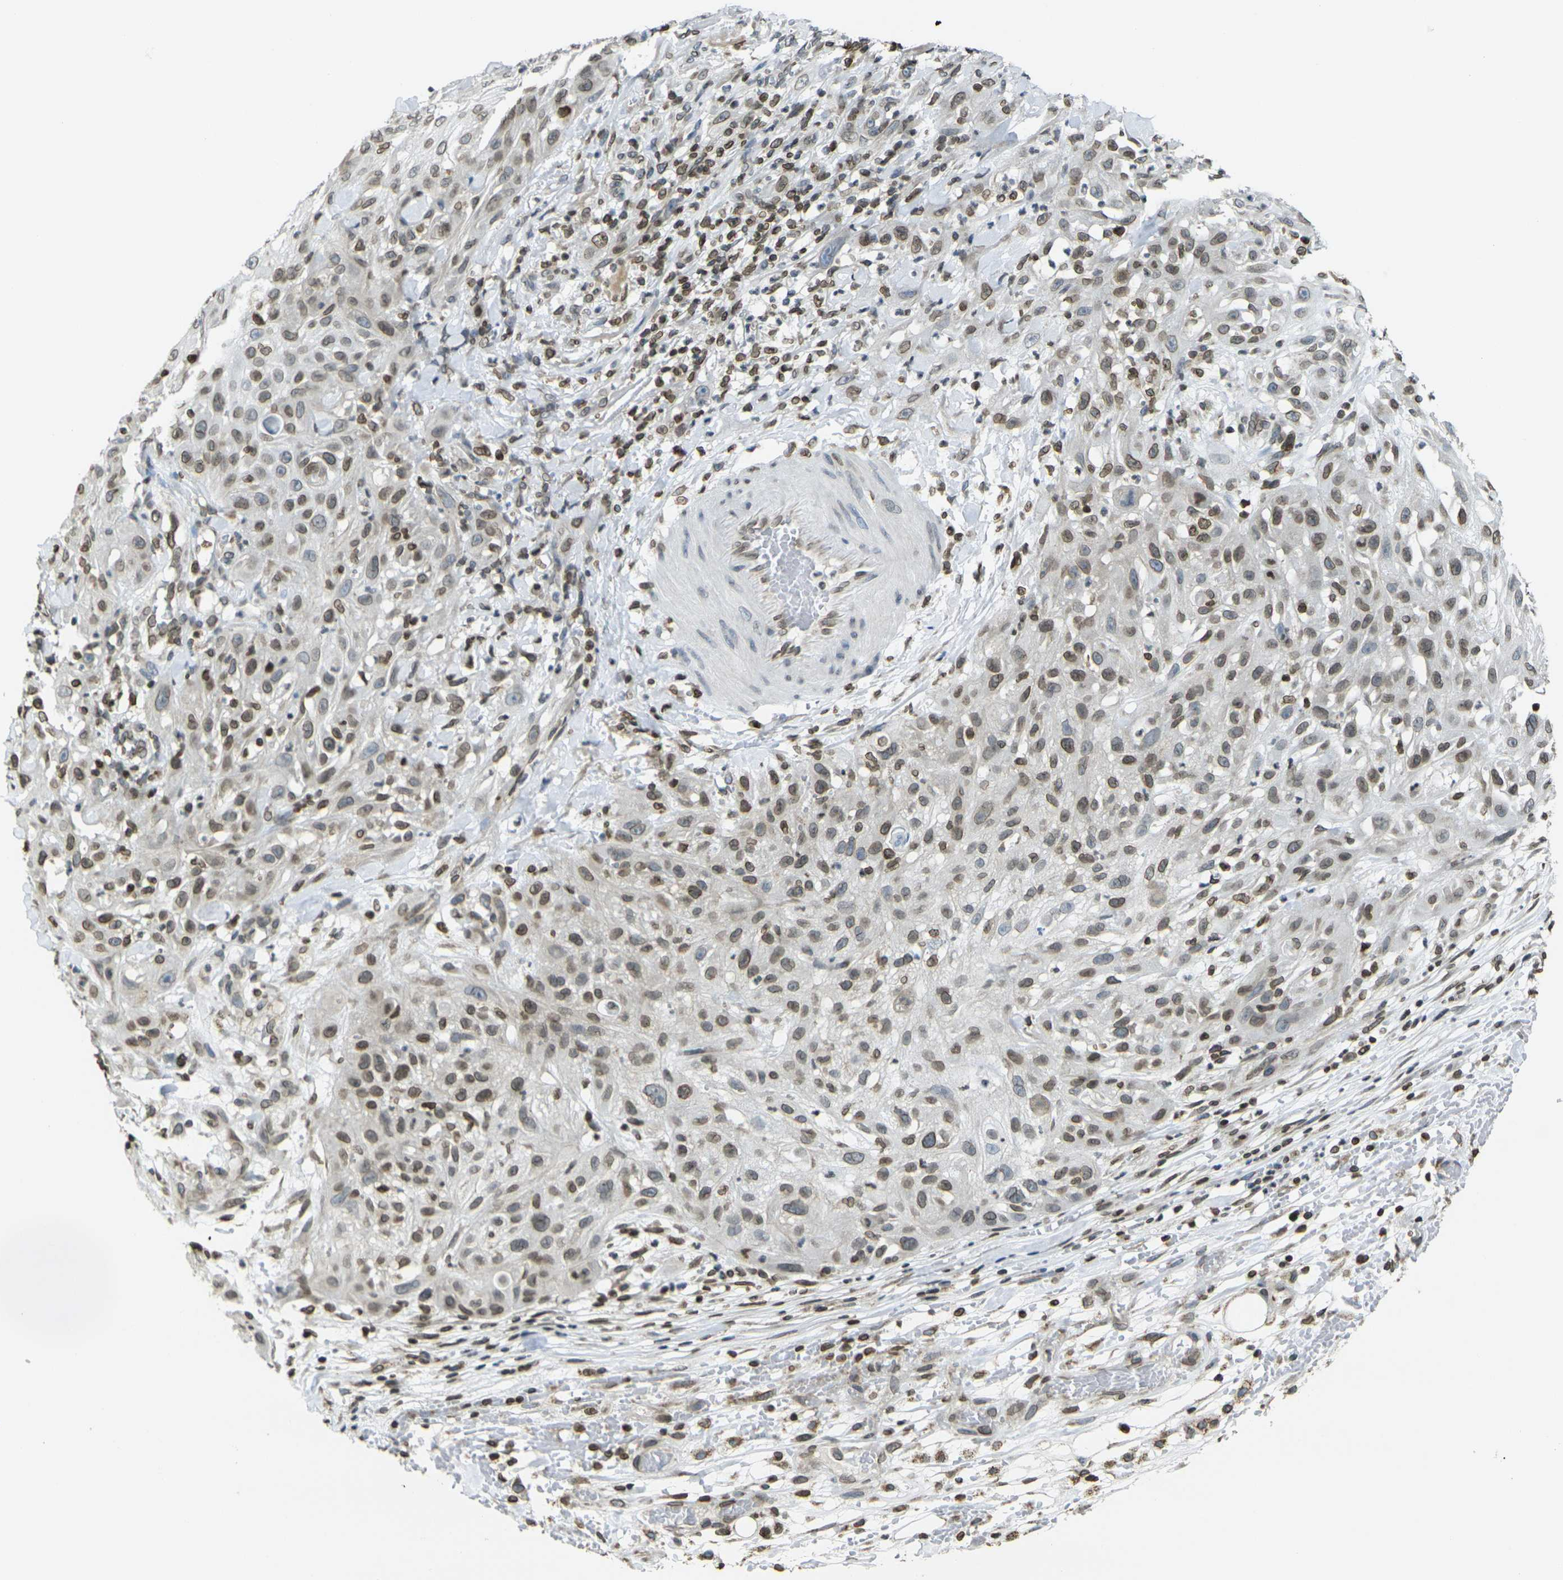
{"staining": {"intensity": "moderate", "quantity": ">75%", "location": "cytoplasmic/membranous,nuclear"}, "tissue": "skin cancer", "cell_type": "Tumor cells", "image_type": "cancer", "snomed": [{"axis": "morphology", "description": "Squamous cell carcinoma, NOS"}, {"axis": "topography", "description": "Skin"}], "caption": "IHC of skin cancer reveals medium levels of moderate cytoplasmic/membranous and nuclear staining in about >75% of tumor cells.", "gene": "BRDT", "patient": {"sex": "male", "age": 75}}